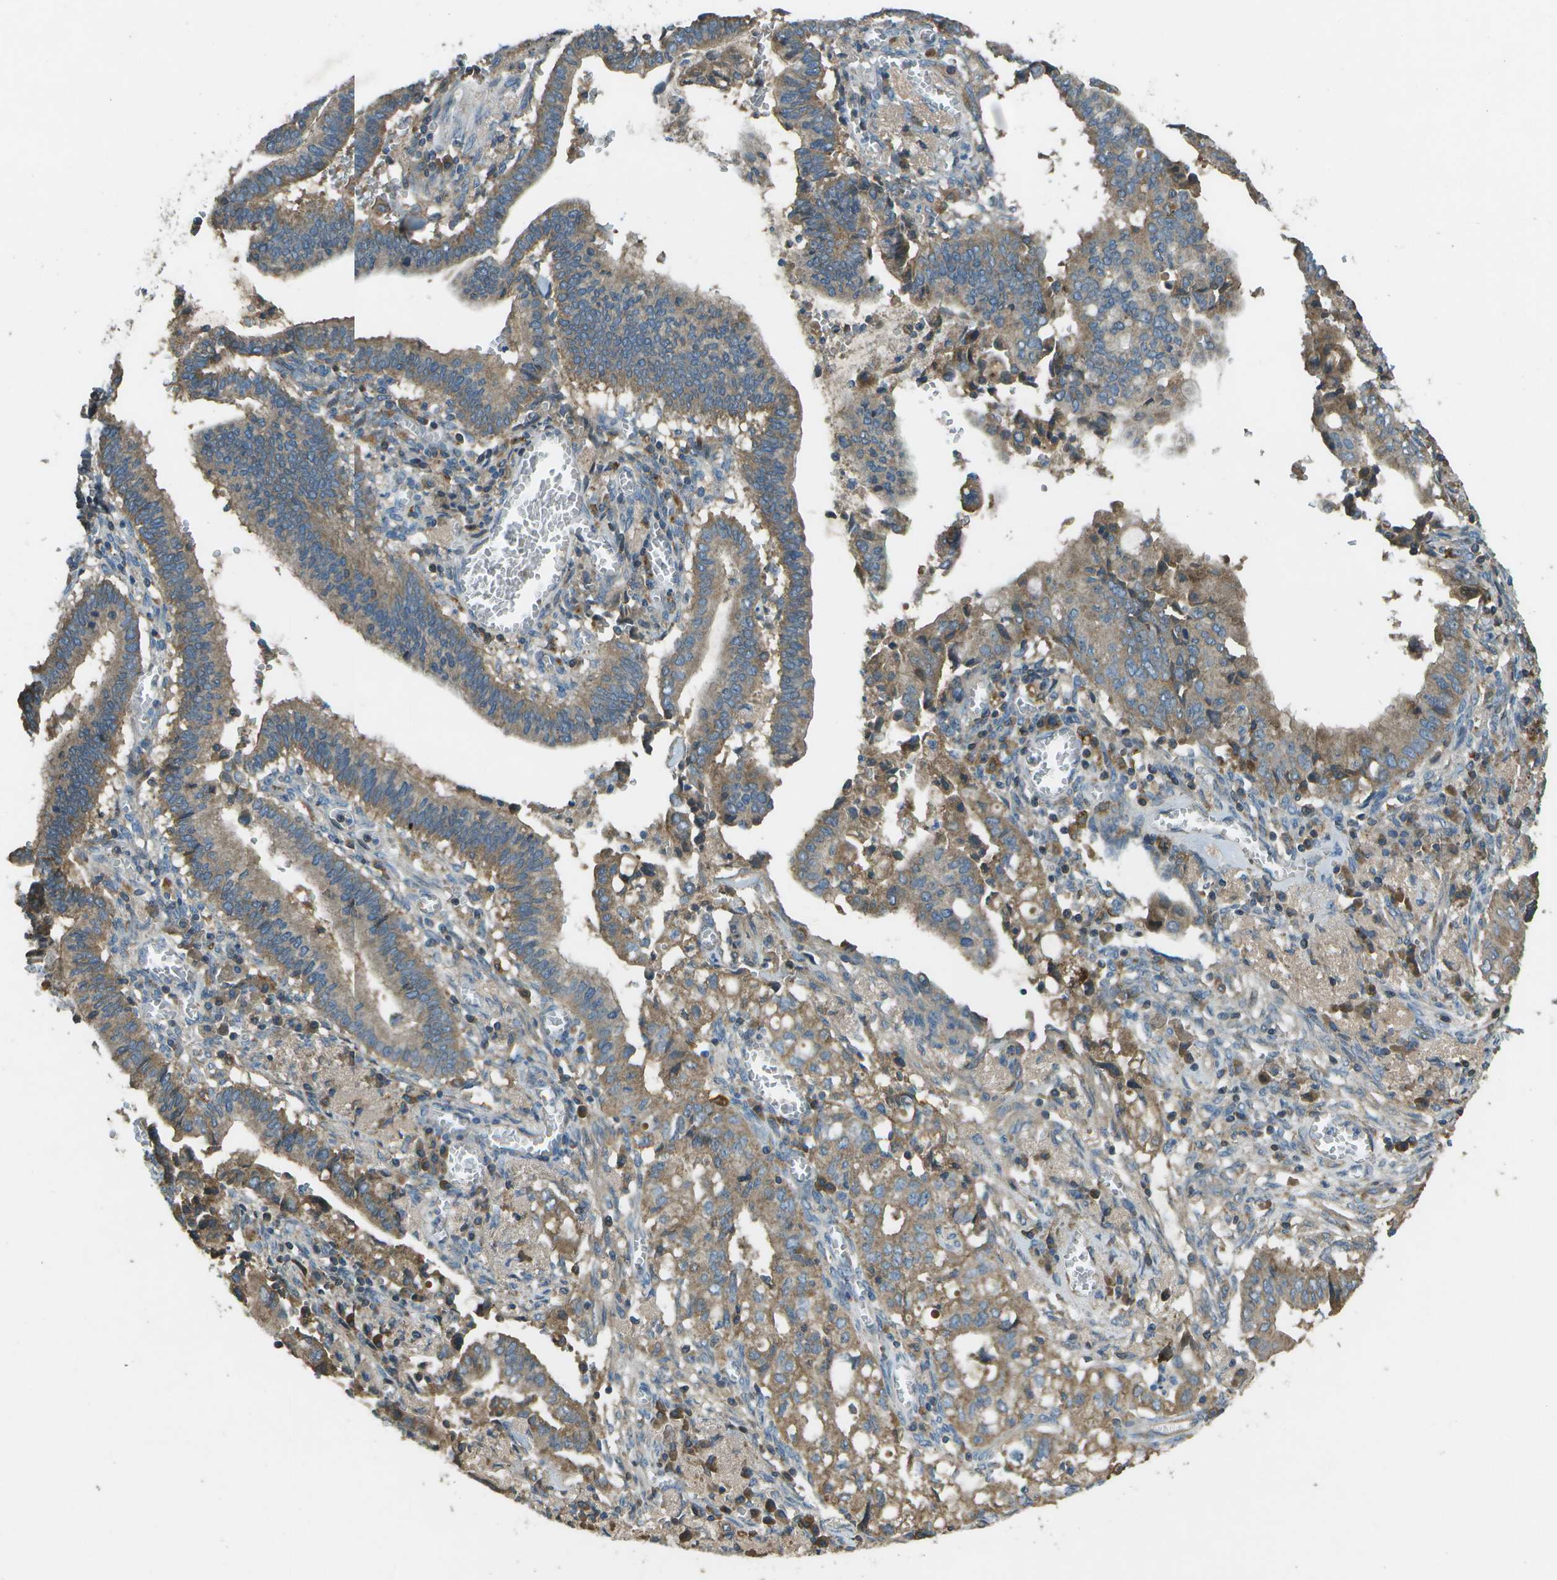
{"staining": {"intensity": "moderate", "quantity": ">75%", "location": "cytoplasmic/membranous"}, "tissue": "cervical cancer", "cell_type": "Tumor cells", "image_type": "cancer", "snomed": [{"axis": "morphology", "description": "Adenocarcinoma, NOS"}, {"axis": "topography", "description": "Cervix"}], "caption": "Immunohistochemical staining of cervical adenocarcinoma shows medium levels of moderate cytoplasmic/membranous protein positivity in approximately >75% of tumor cells. The protein is shown in brown color, while the nuclei are stained blue.", "gene": "PXYLP1", "patient": {"sex": "female", "age": 44}}